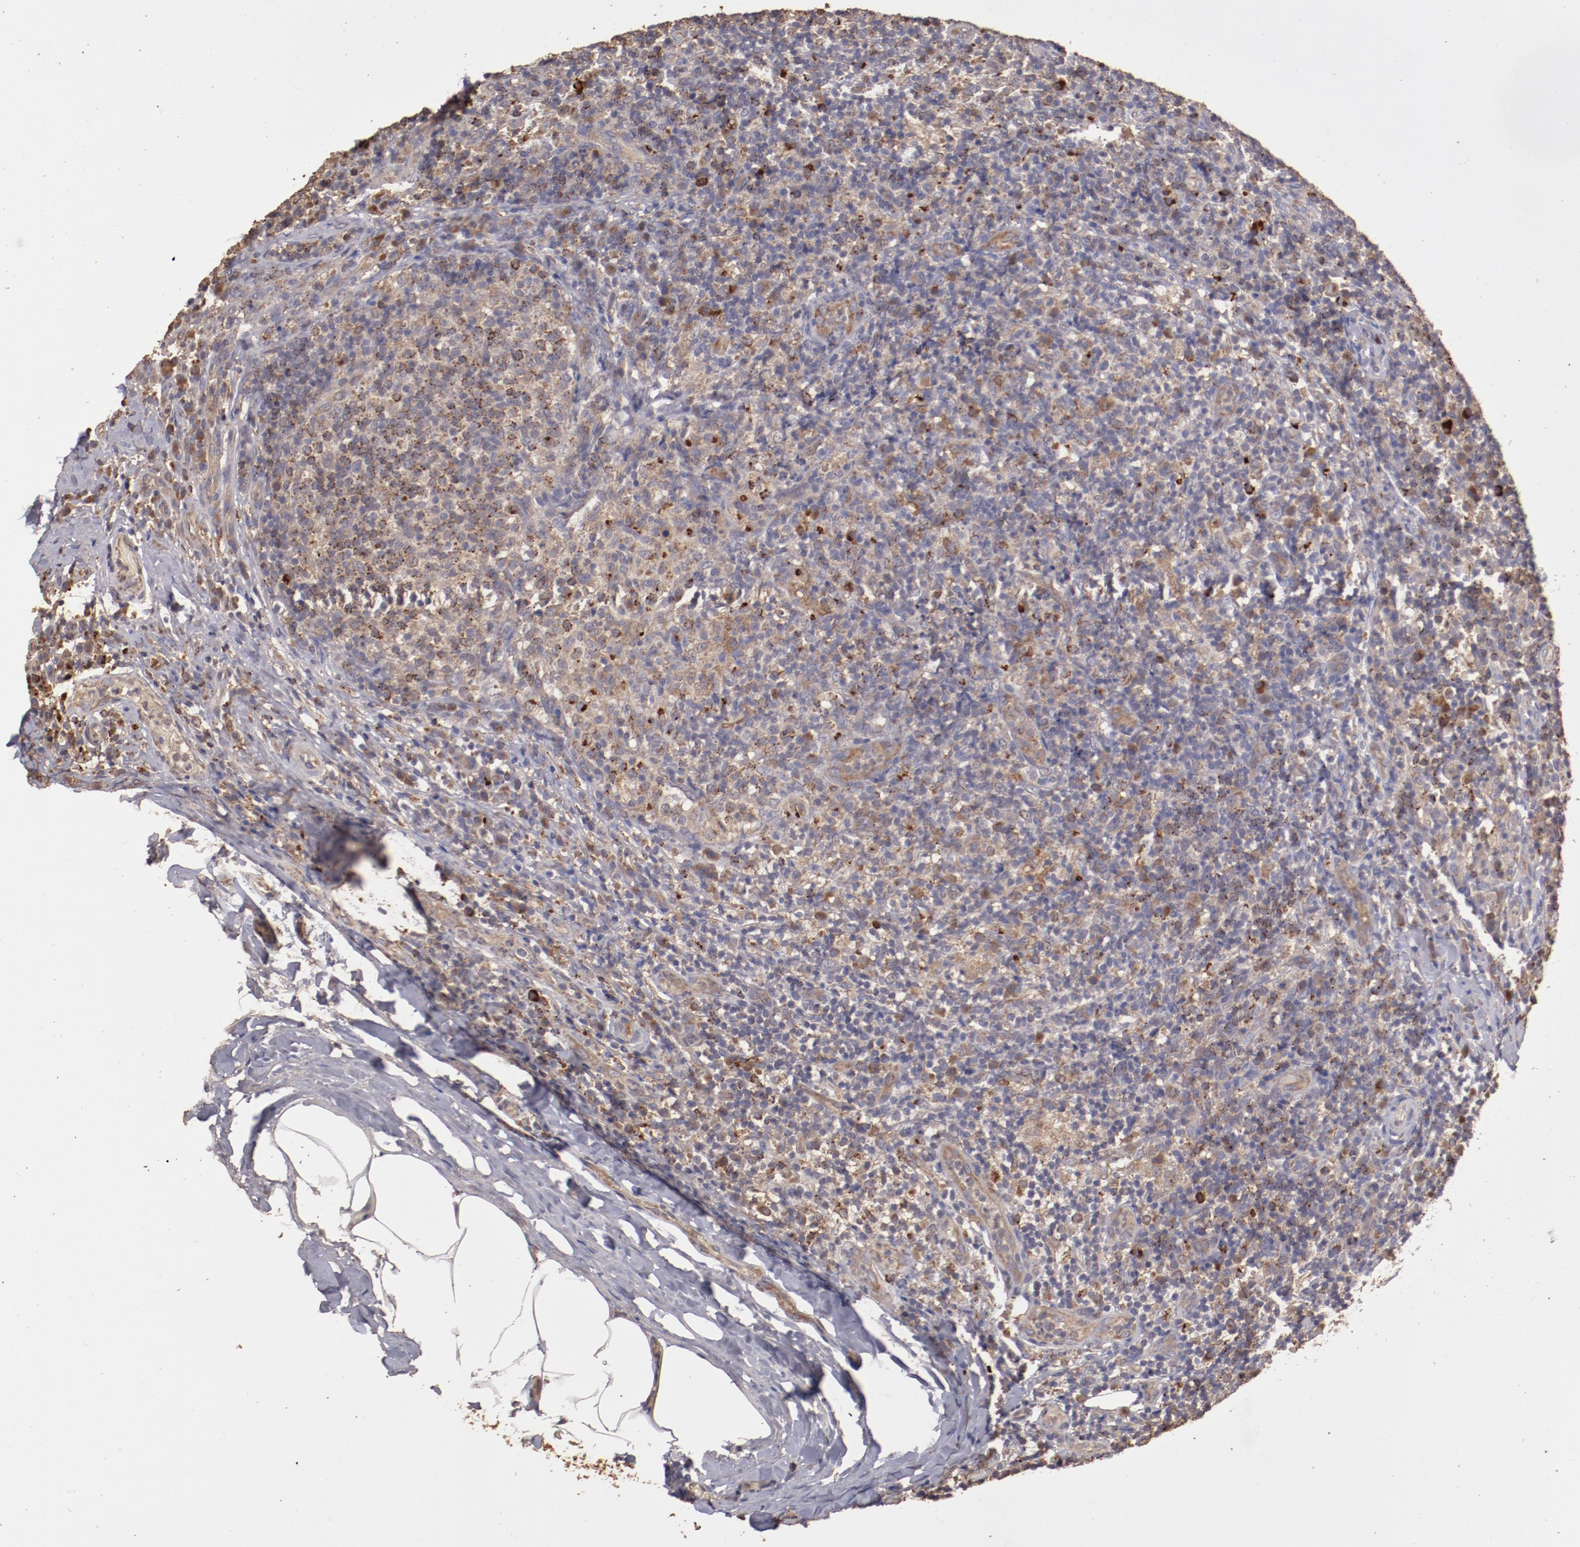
{"staining": {"intensity": "weak", "quantity": "<25%", "location": "cytoplasmic/membranous"}, "tissue": "lymph node", "cell_type": "Germinal center cells", "image_type": "normal", "snomed": [{"axis": "morphology", "description": "Normal tissue, NOS"}, {"axis": "morphology", "description": "Inflammation, NOS"}, {"axis": "topography", "description": "Lymph node"}], "caption": "The immunohistochemistry micrograph has no significant staining in germinal center cells of lymph node.", "gene": "SRRD", "patient": {"sex": "male", "age": 46}}